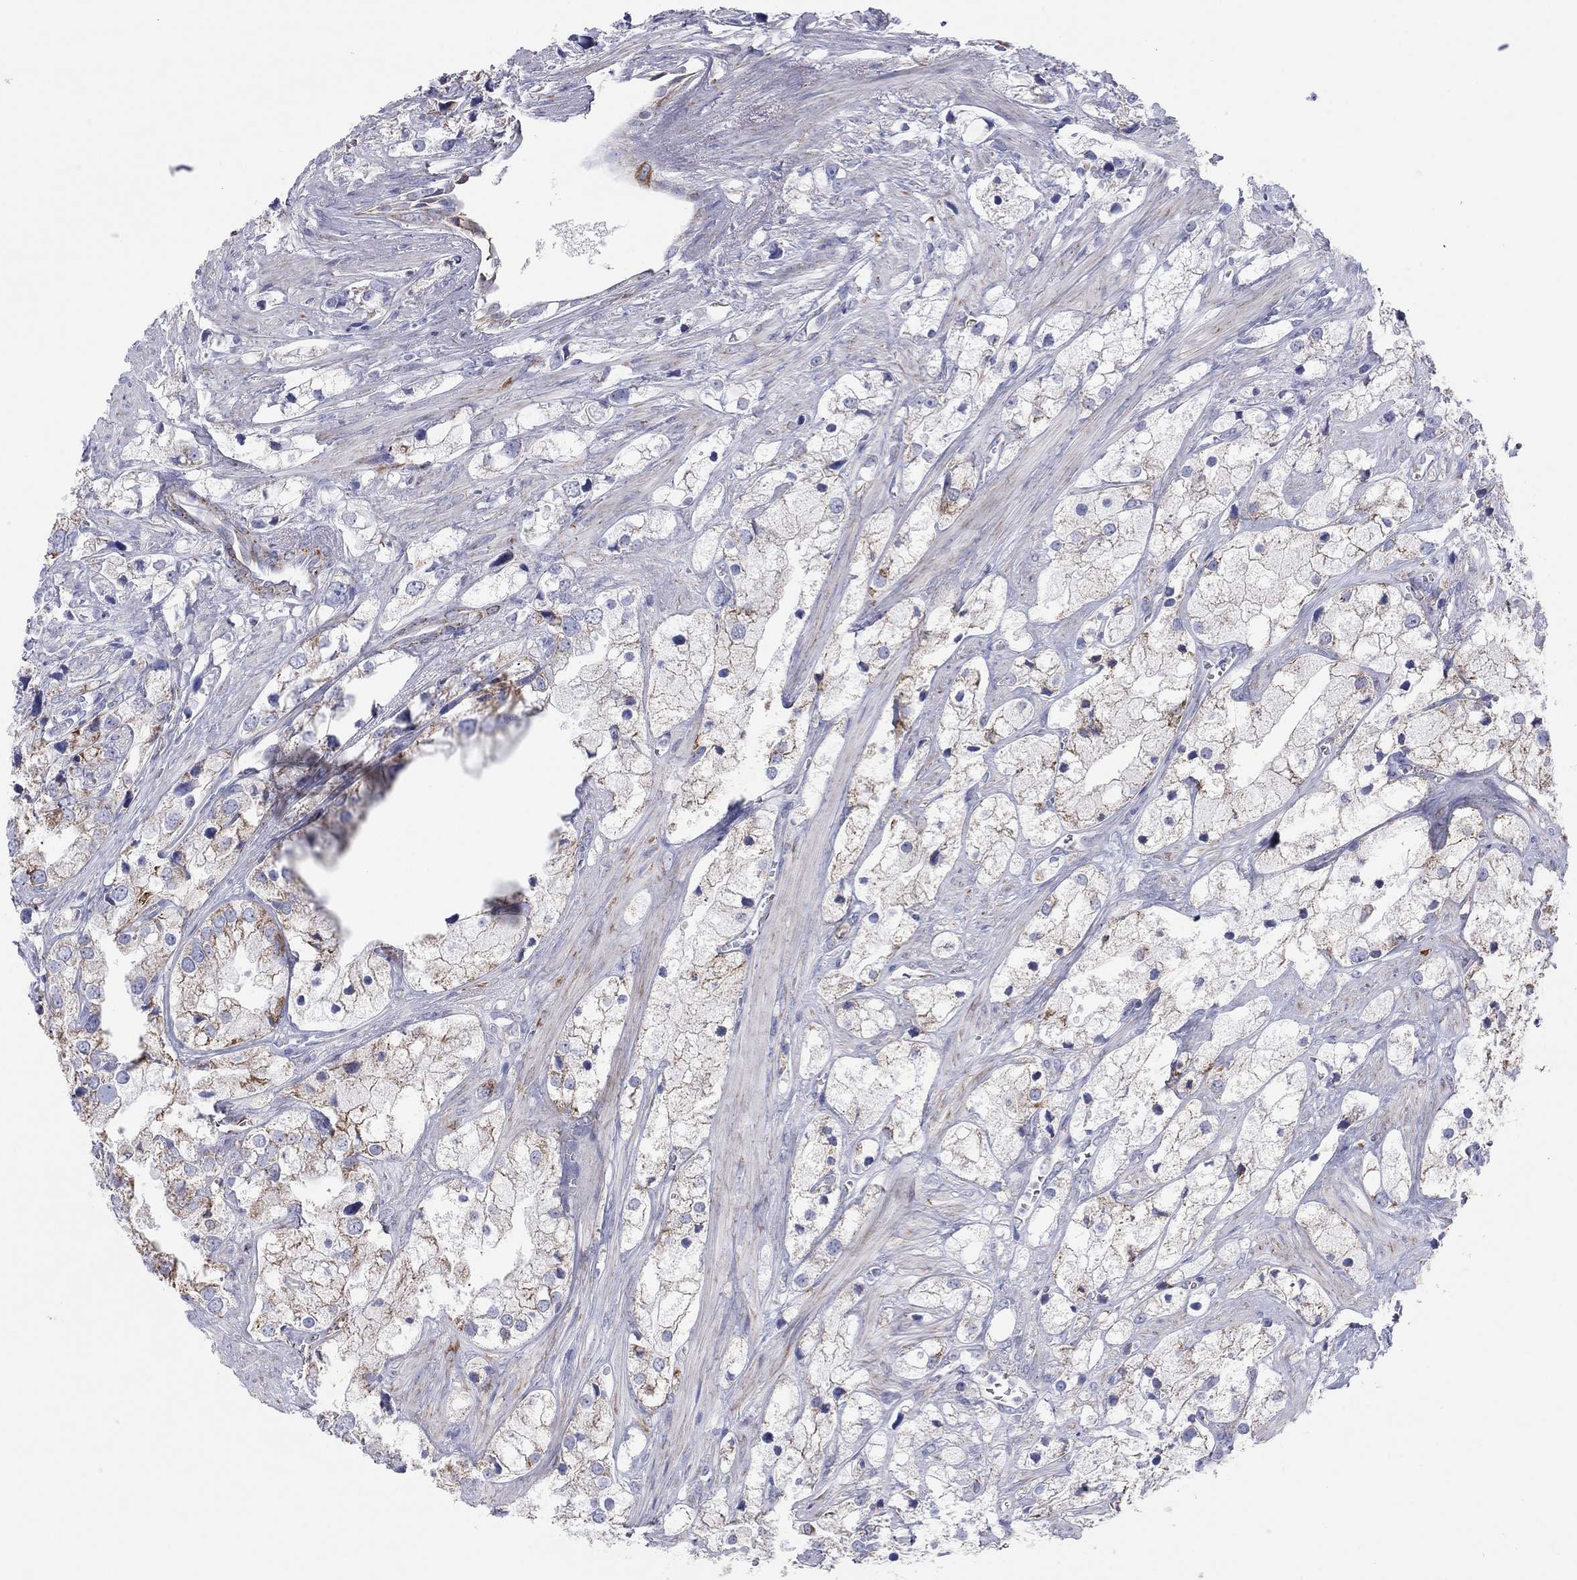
{"staining": {"intensity": "moderate", "quantity": "<25%", "location": "cytoplasmic/membranous"}, "tissue": "prostate cancer", "cell_type": "Tumor cells", "image_type": "cancer", "snomed": [{"axis": "morphology", "description": "Adenocarcinoma, NOS"}, {"axis": "topography", "description": "Prostate and seminal vesicle, NOS"}, {"axis": "topography", "description": "Prostate"}], "caption": "IHC of prostate adenocarcinoma shows low levels of moderate cytoplasmic/membranous staining in about <25% of tumor cells.", "gene": "MGST3", "patient": {"sex": "male", "age": 79}}